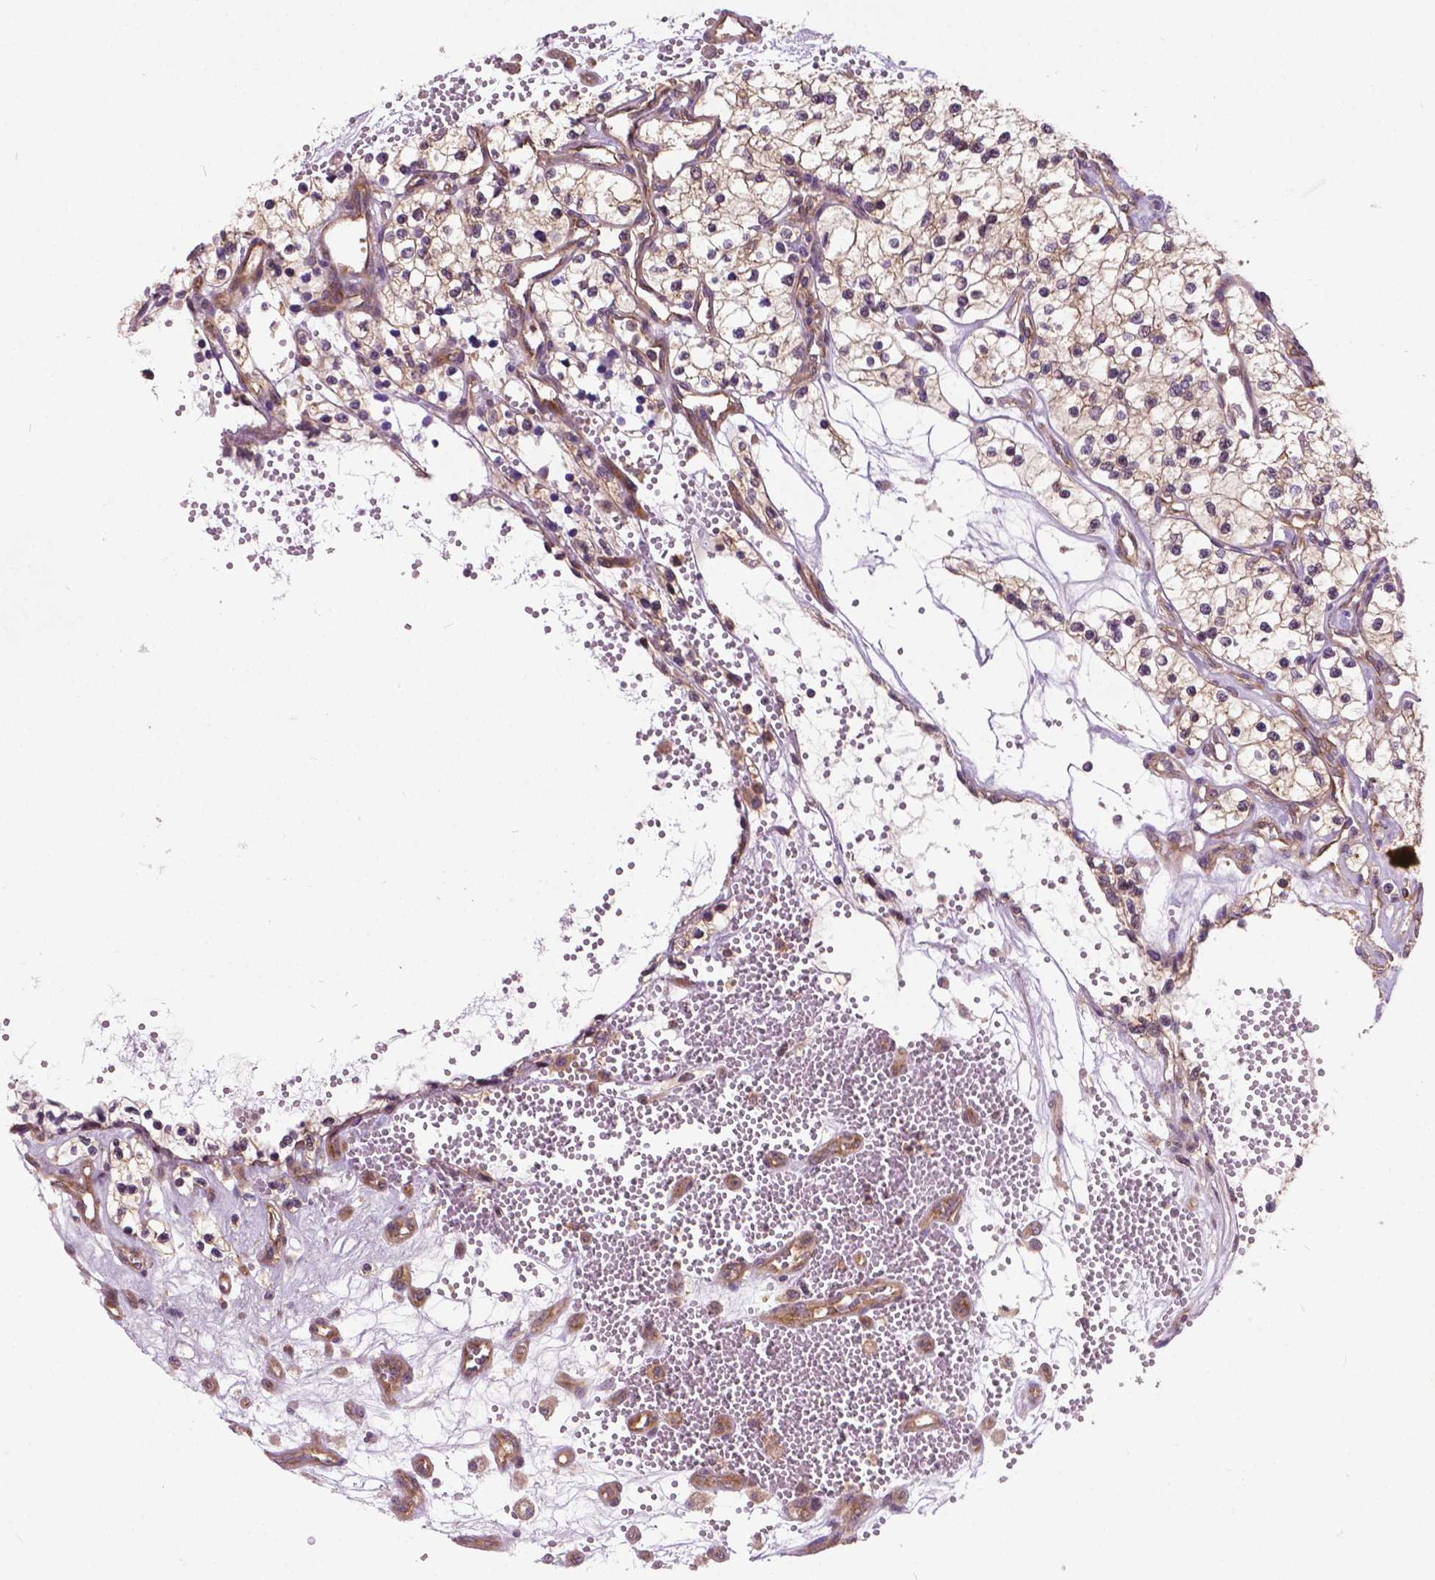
{"staining": {"intensity": "weak", "quantity": ">75%", "location": "cytoplasmic/membranous"}, "tissue": "renal cancer", "cell_type": "Tumor cells", "image_type": "cancer", "snomed": [{"axis": "morphology", "description": "Adenocarcinoma, NOS"}, {"axis": "topography", "description": "Kidney"}], "caption": "Immunohistochemical staining of renal adenocarcinoma reveals weak cytoplasmic/membranous protein expression in about >75% of tumor cells.", "gene": "MZT1", "patient": {"sex": "female", "age": 69}}